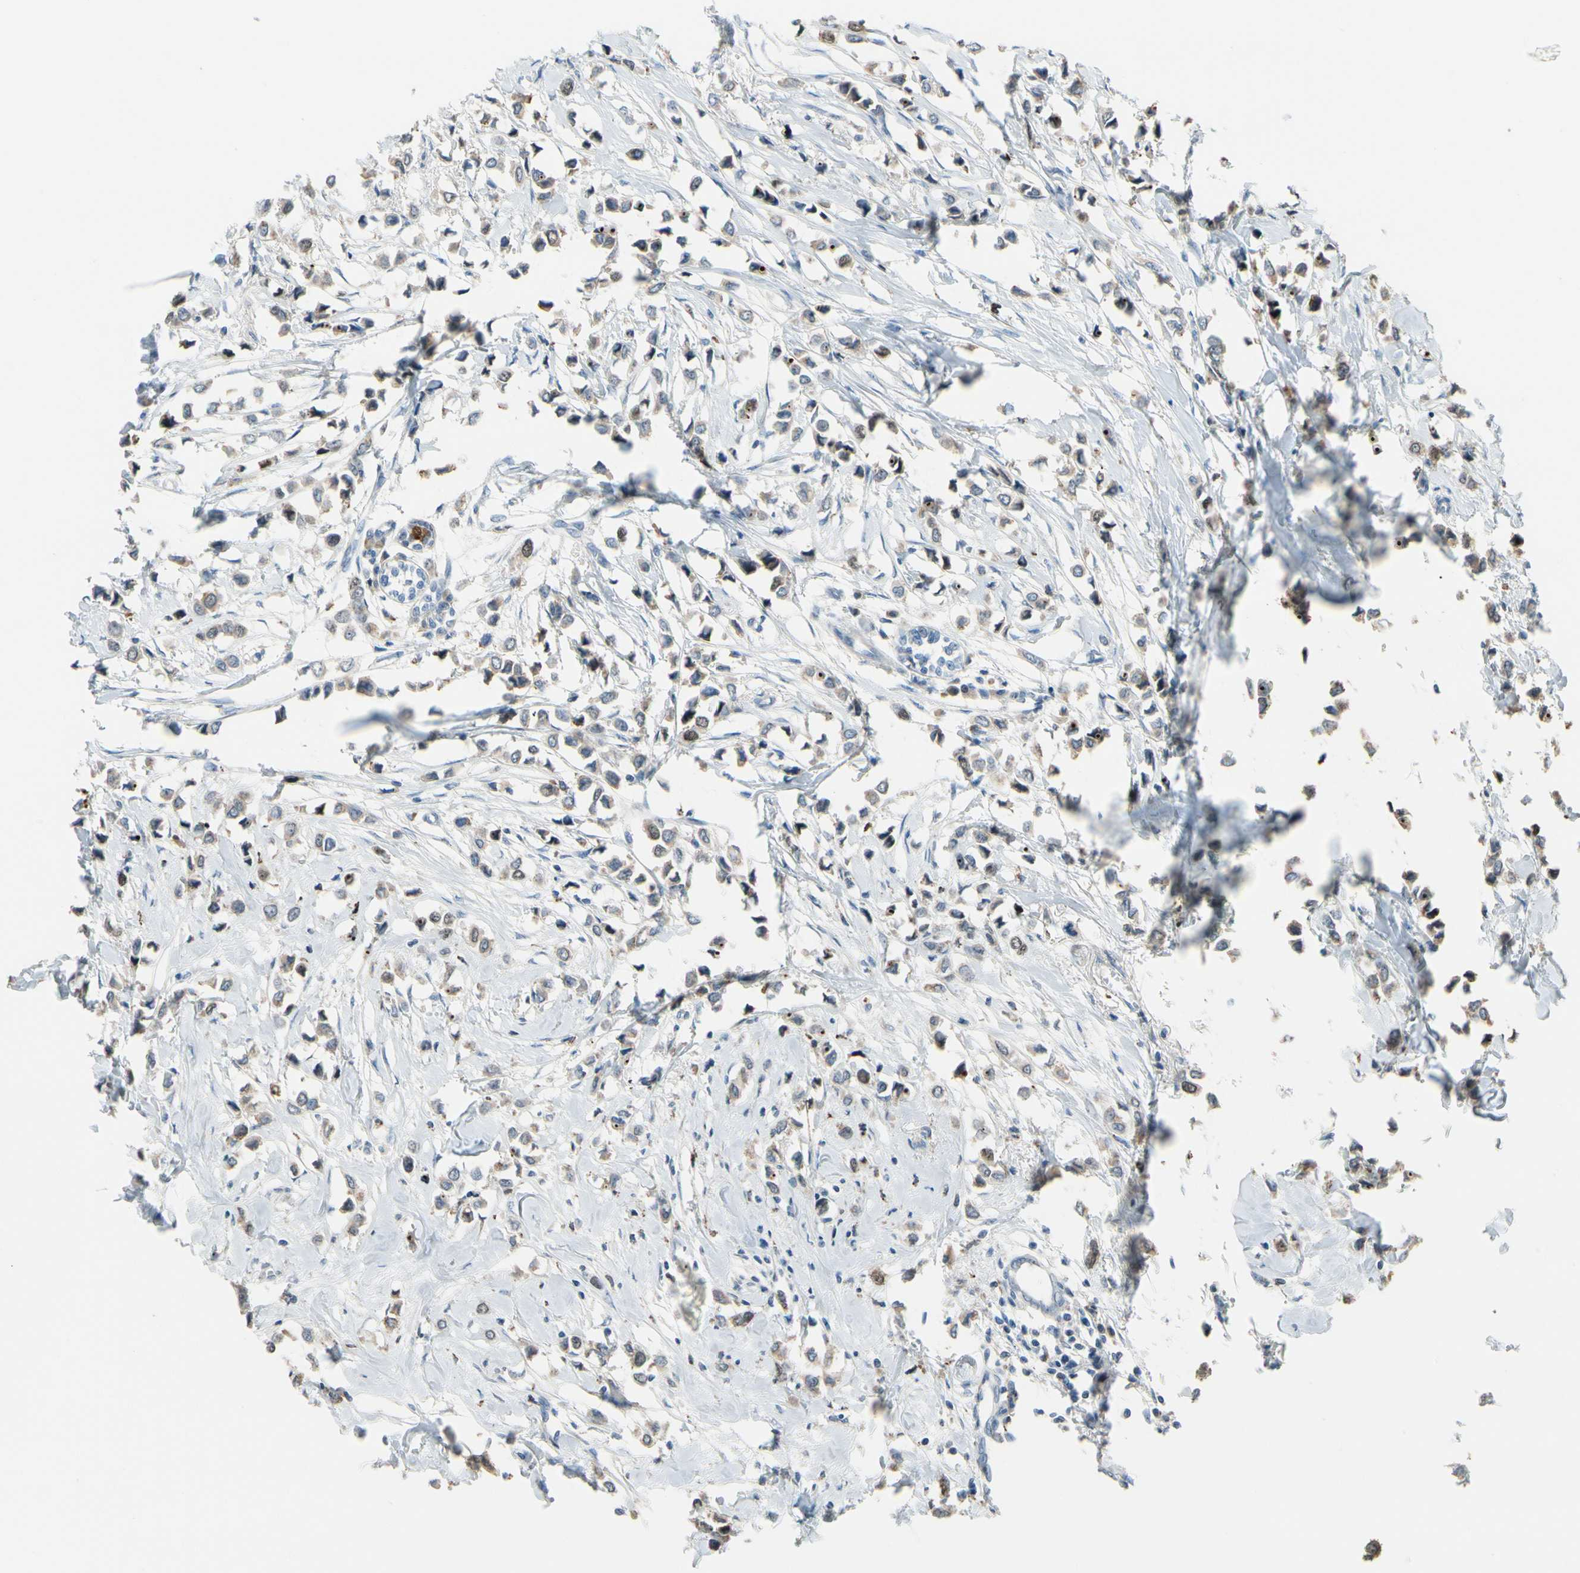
{"staining": {"intensity": "weak", "quantity": "<25%", "location": "nuclear"}, "tissue": "breast cancer", "cell_type": "Tumor cells", "image_type": "cancer", "snomed": [{"axis": "morphology", "description": "Lobular carcinoma"}, {"axis": "topography", "description": "Breast"}], "caption": "Immunohistochemical staining of human lobular carcinoma (breast) reveals no significant positivity in tumor cells.", "gene": "ZKSCAN4", "patient": {"sex": "female", "age": 51}}